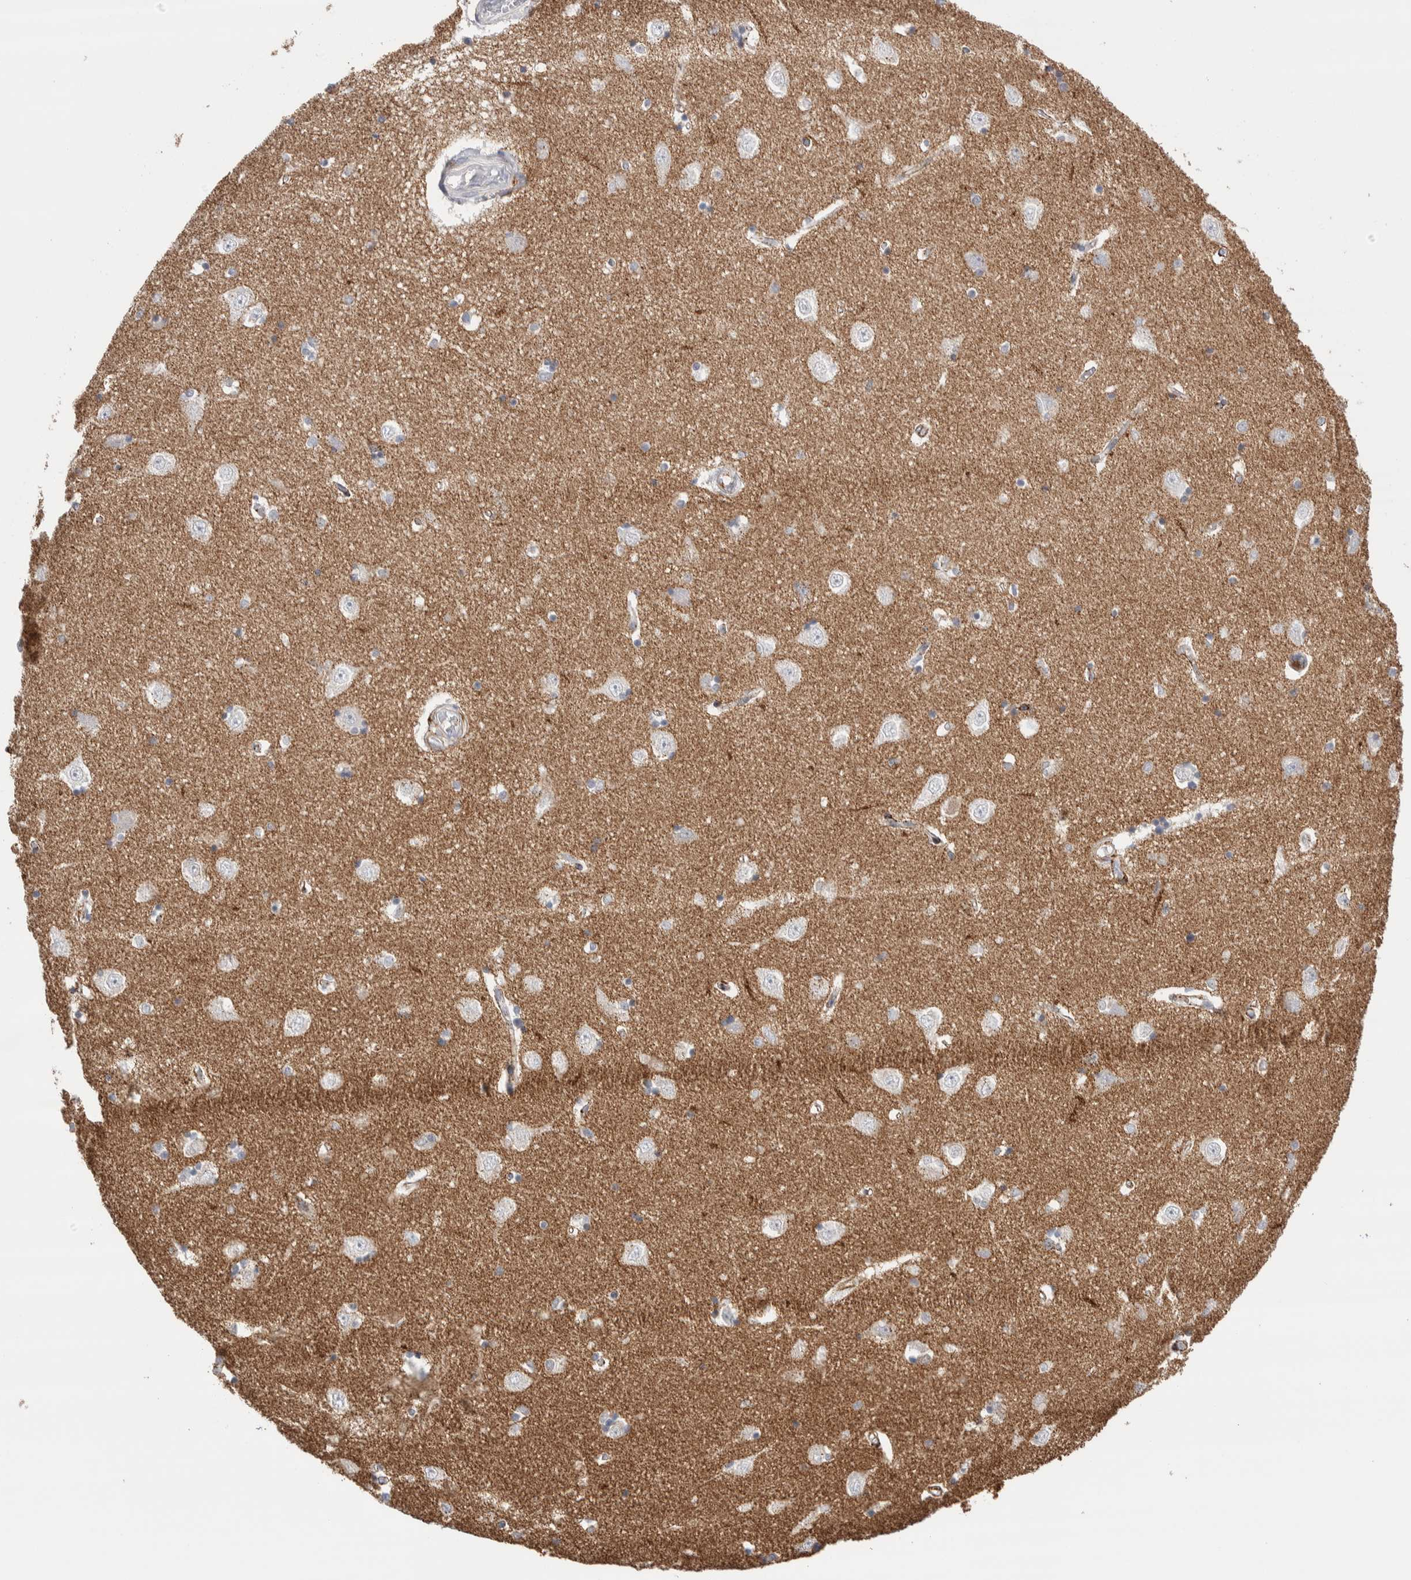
{"staining": {"intensity": "moderate", "quantity": "<25%", "location": "cytoplasmic/membranous"}, "tissue": "hippocampus", "cell_type": "Glial cells", "image_type": "normal", "snomed": [{"axis": "morphology", "description": "Normal tissue, NOS"}, {"axis": "topography", "description": "Hippocampus"}], "caption": "High-power microscopy captured an IHC histopathology image of normal hippocampus, revealing moderate cytoplasmic/membranous positivity in approximately <25% of glial cells.", "gene": "SEPTIN4", "patient": {"sex": "male", "age": 45}}